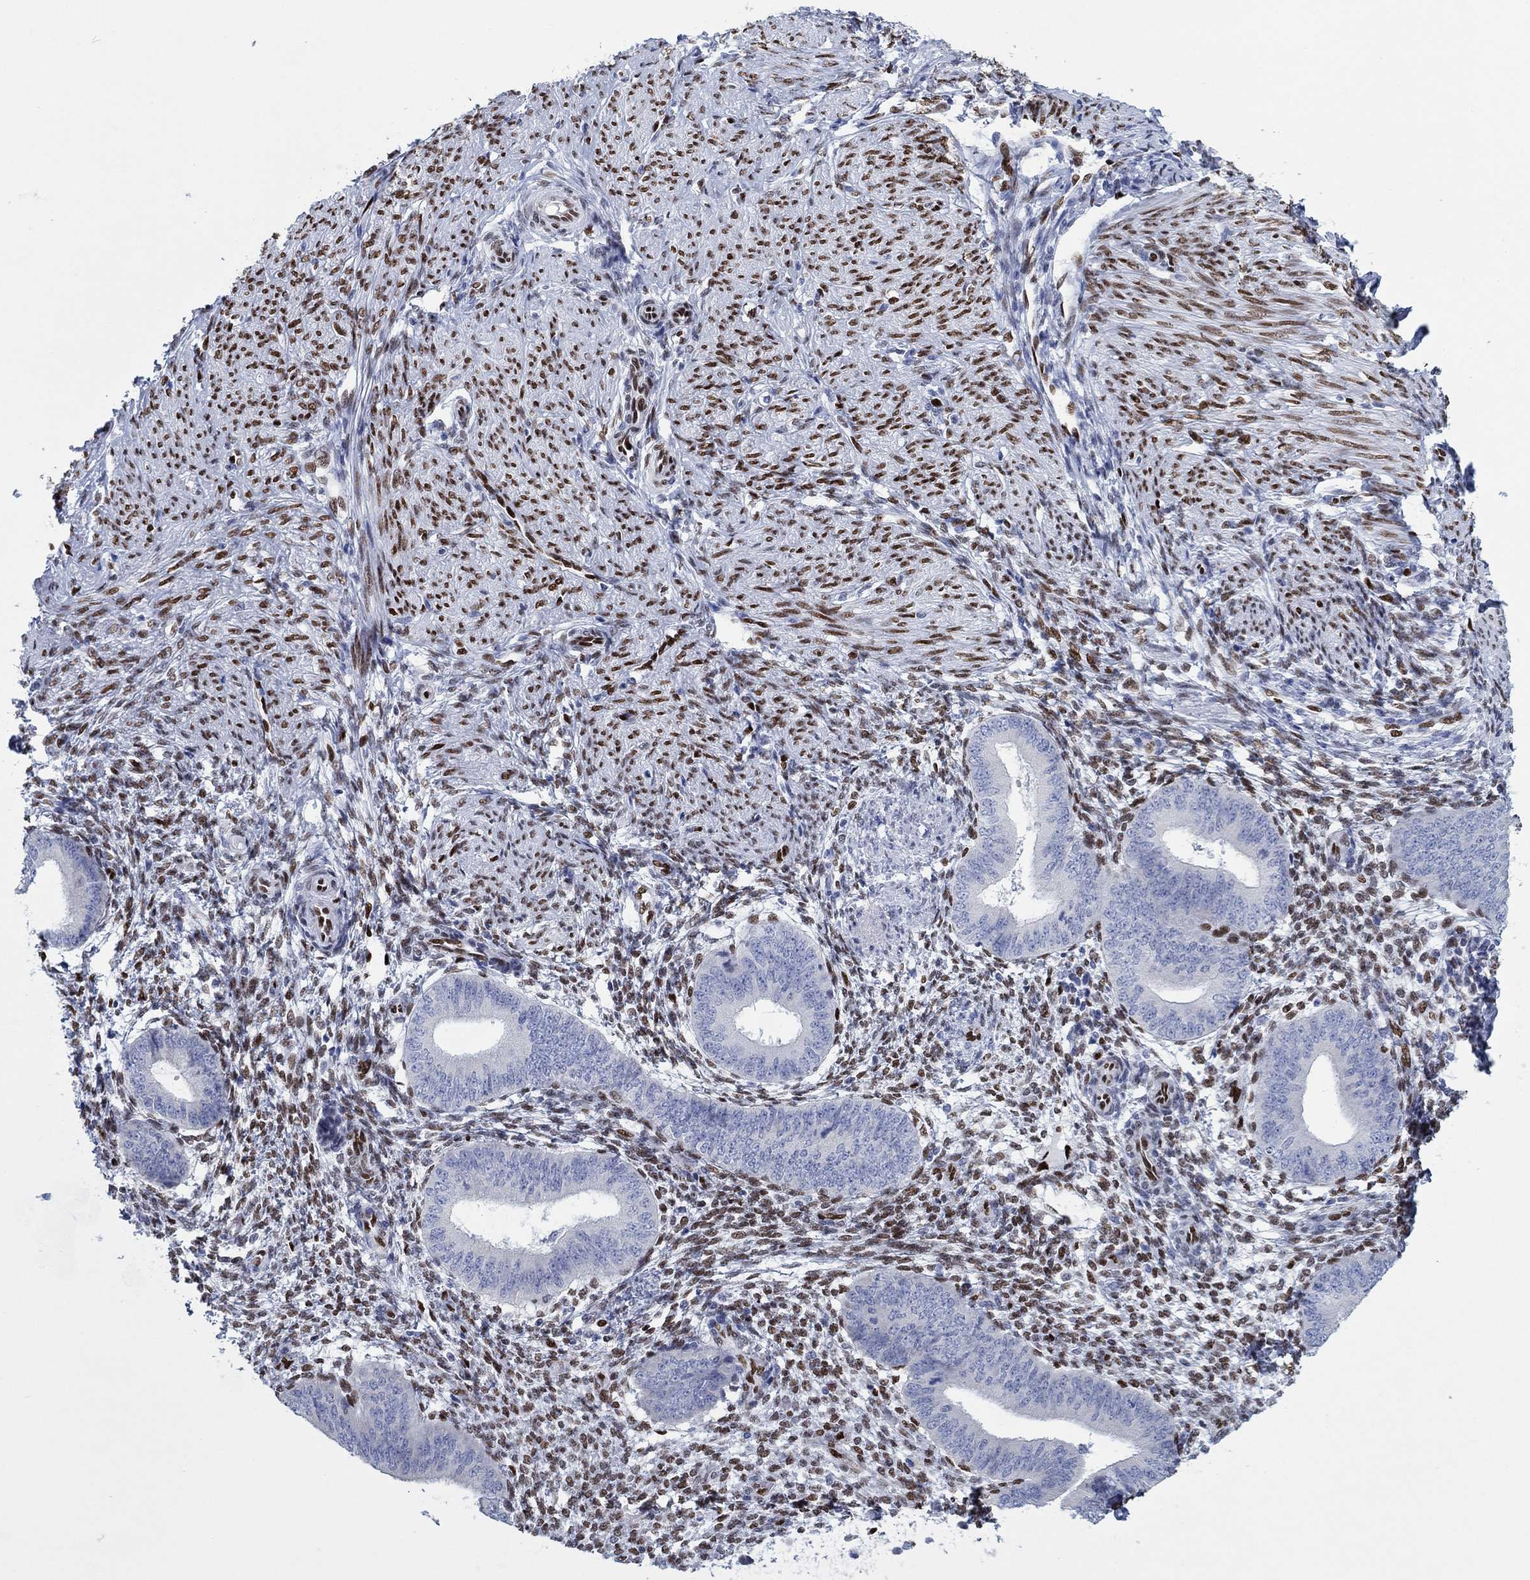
{"staining": {"intensity": "strong", "quantity": ">75%", "location": "nuclear"}, "tissue": "endometrium", "cell_type": "Cells in endometrial stroma", "image_type": "normal", "snomed": [{"axis": "morphology", "description": "Normal tissue, NOS"}, {"axis": "topography", "description": "Endometrium"}], "caption": "This photomicrograph displays immunohistochemistry (IHC) staining of normal human endometrium, with high strong nuclear positivity in approximately >75% of cells in endometrial stroma.", "gene": "ZEB1", "patient": {"sex": "female", "age": 47}}